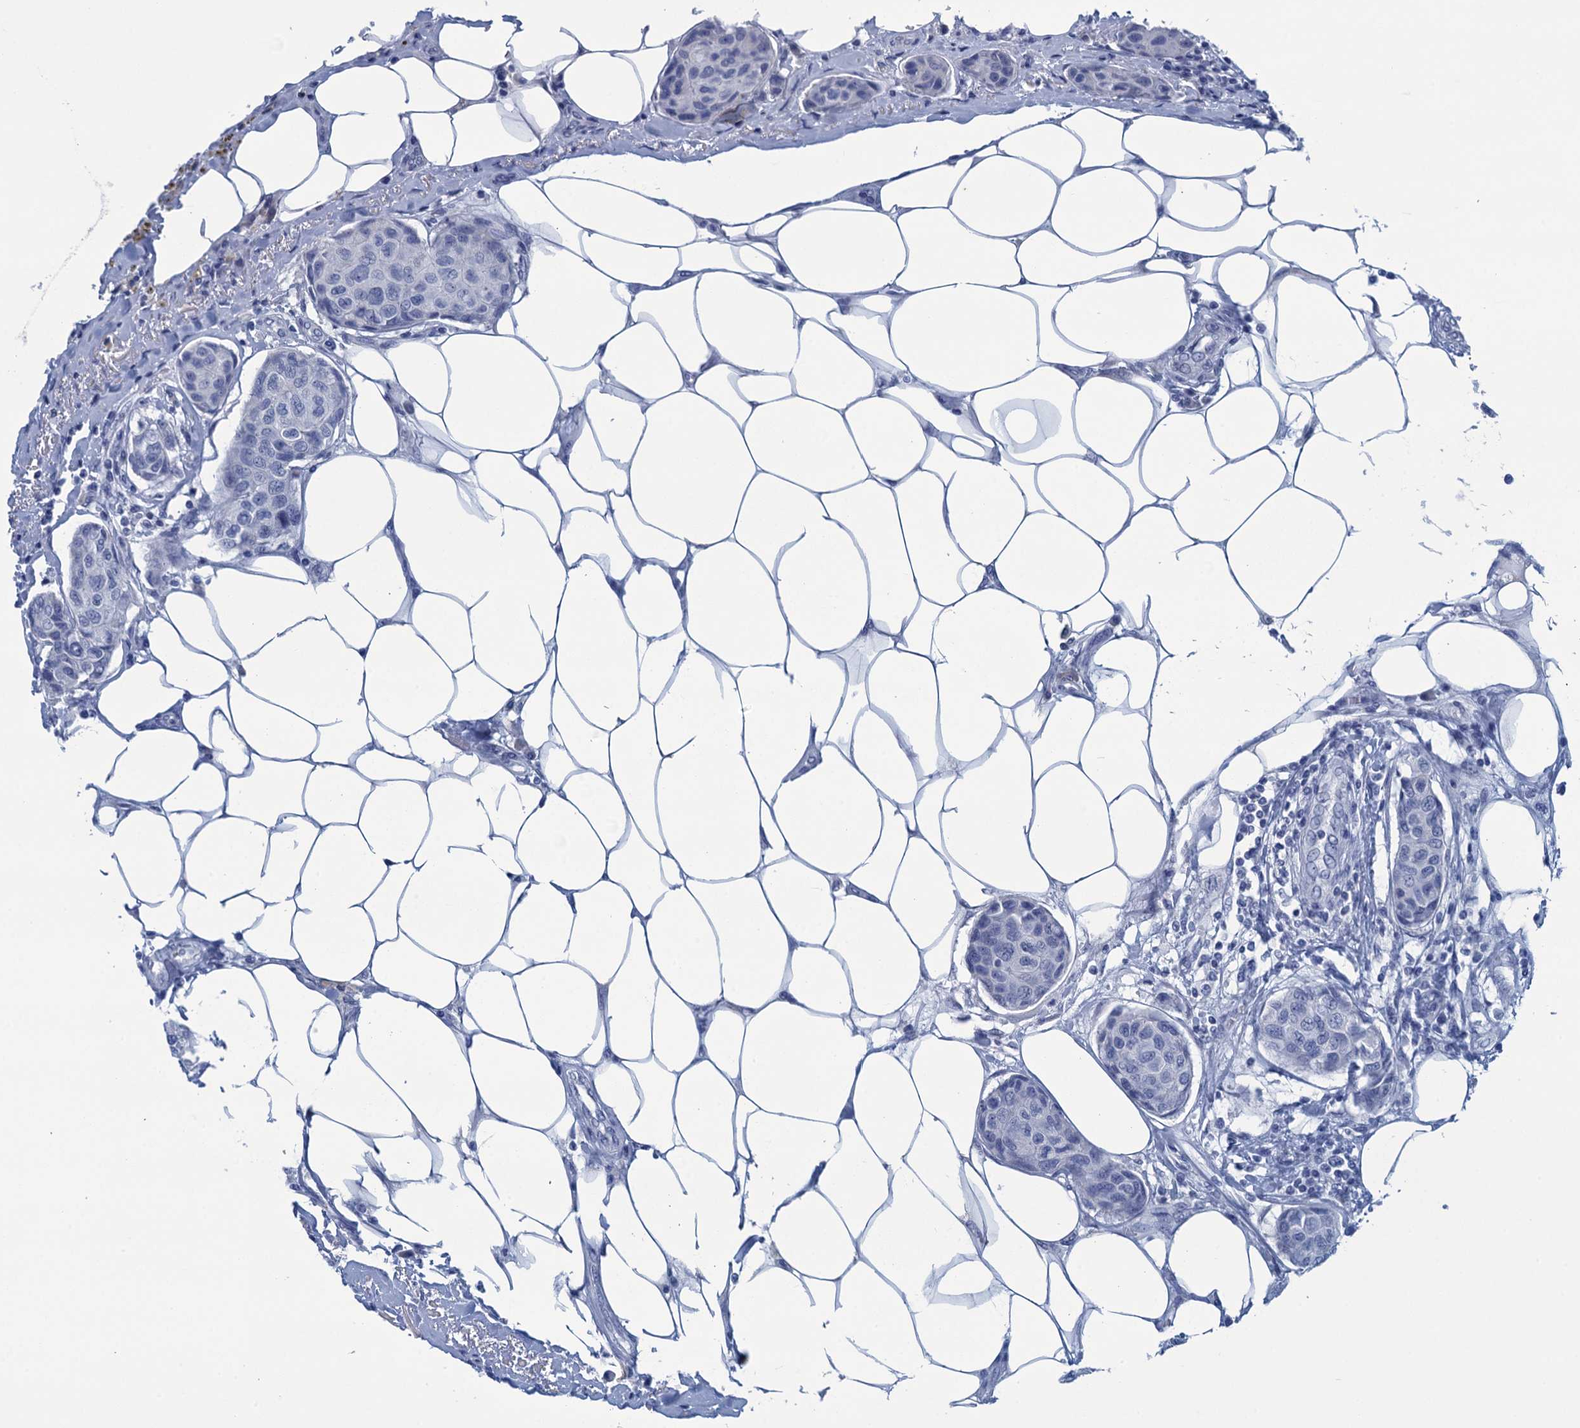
{"staining": {"intensity": "negative", "quantity": "none", "location": "none"}, "tissue": "breast cancer", "cell_type": "Tumor cells", "image_type": "cancer", "snomed": [{"axis": "morphology", "description": "Duct carcinoma"}, {"axis": "topography", "description": "Breast"}], "caption": "This is a micrograph of immunohistochemistry staining of intraductal carcinoma (breast), which shows no expression in tumor cells.", "gene": "SCEL", "patient": {"sex": "female", "age": 80}}